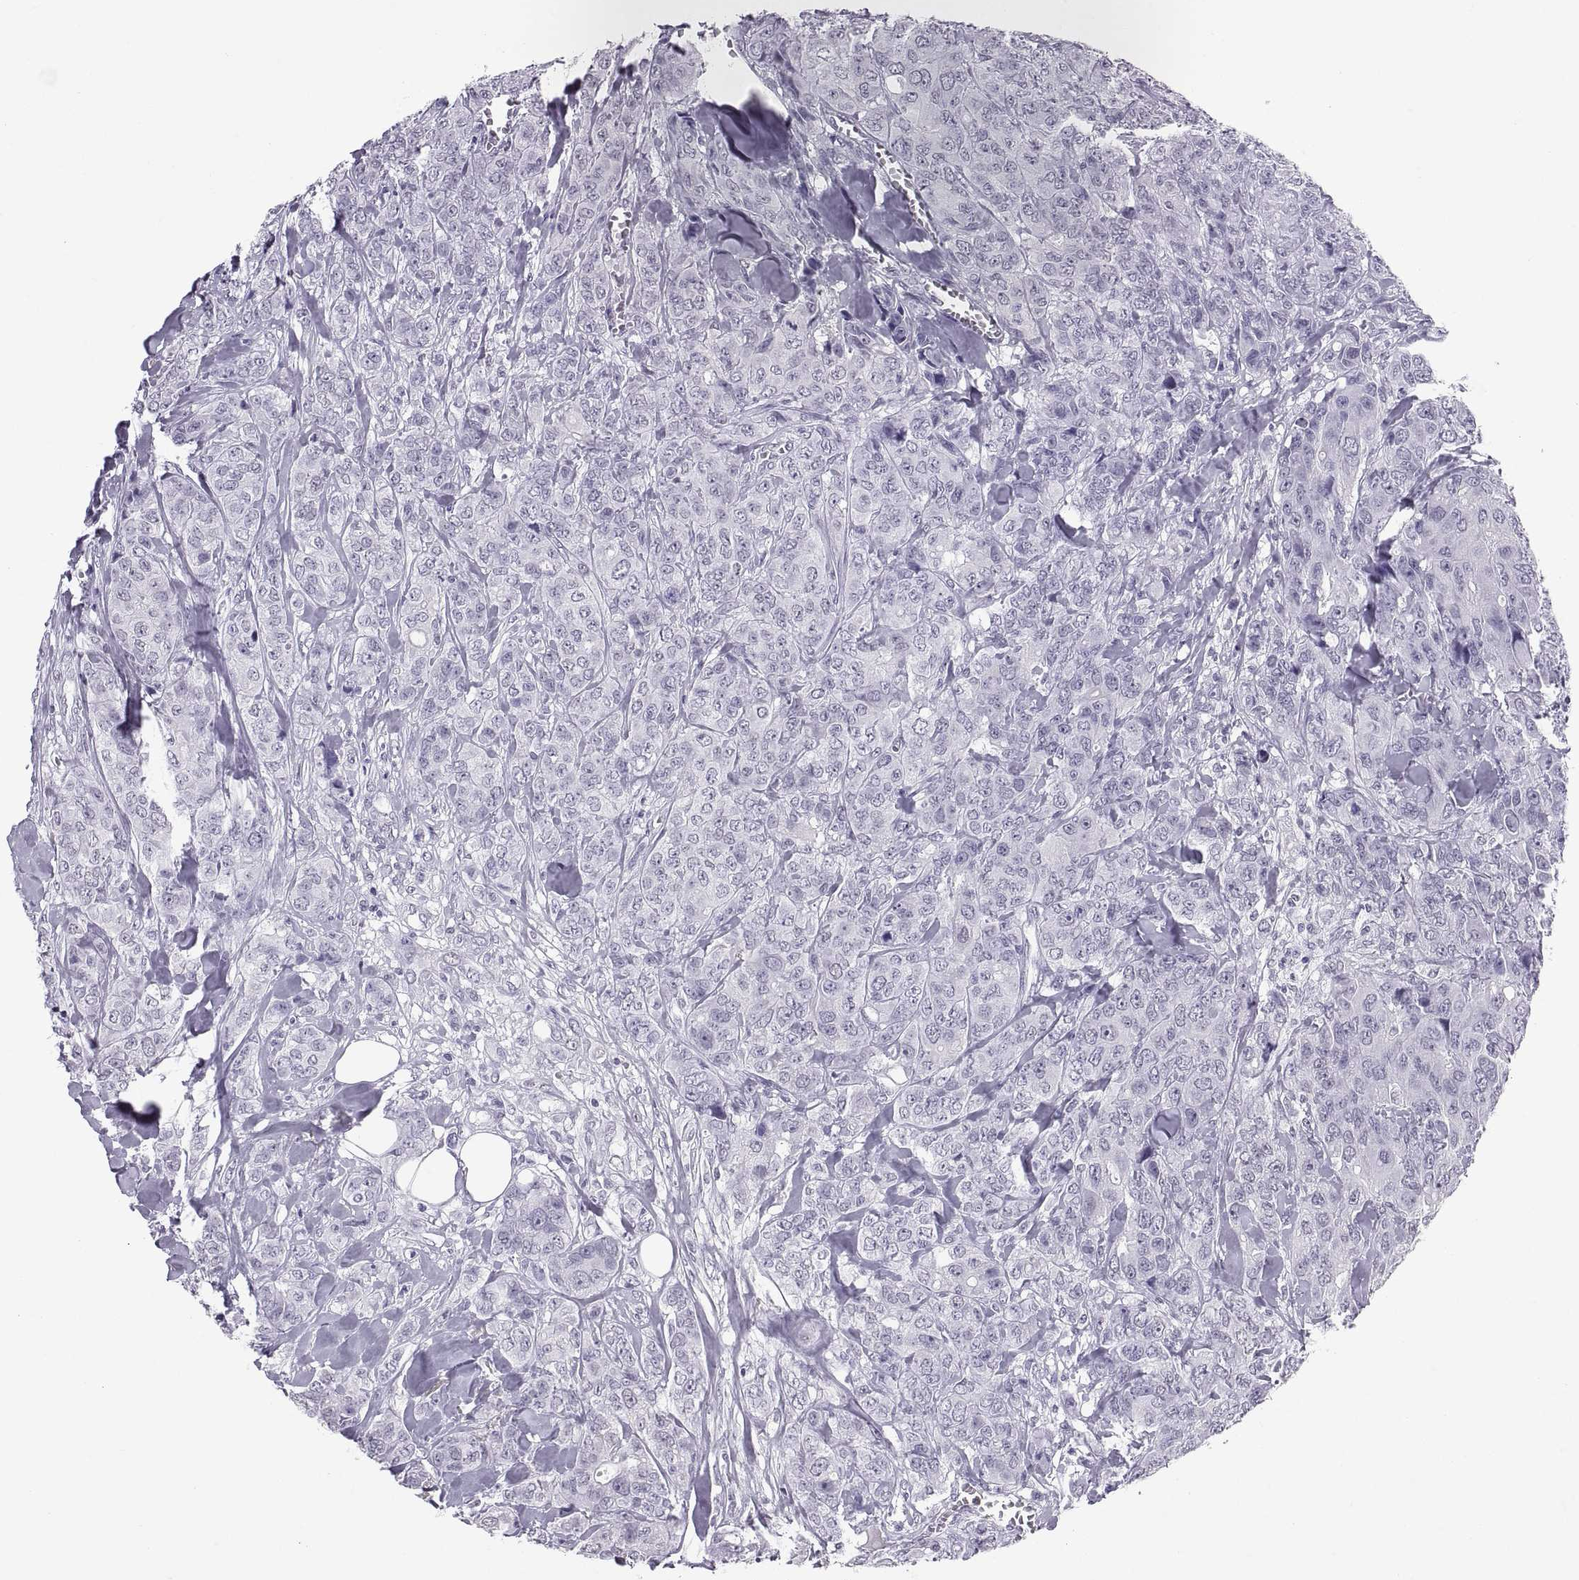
{"staining": {"intensity": "negative", "quantity": "none", "location": "none"}, "tissue": "breast cancer", "cell_type": "Tumor cells", "image_type": "cancer", "snomed": [{"axis": "morphology", "description": "Duct carcinoma"}, {"axis": "topography", "description": "Breast"}], "caption": "IHC of human breast cancer (invasive ductal carcinoma) shows no staining in tumor cells.", "gene": "CARTPT", "patient": {"sex": "female", "age": 43}}